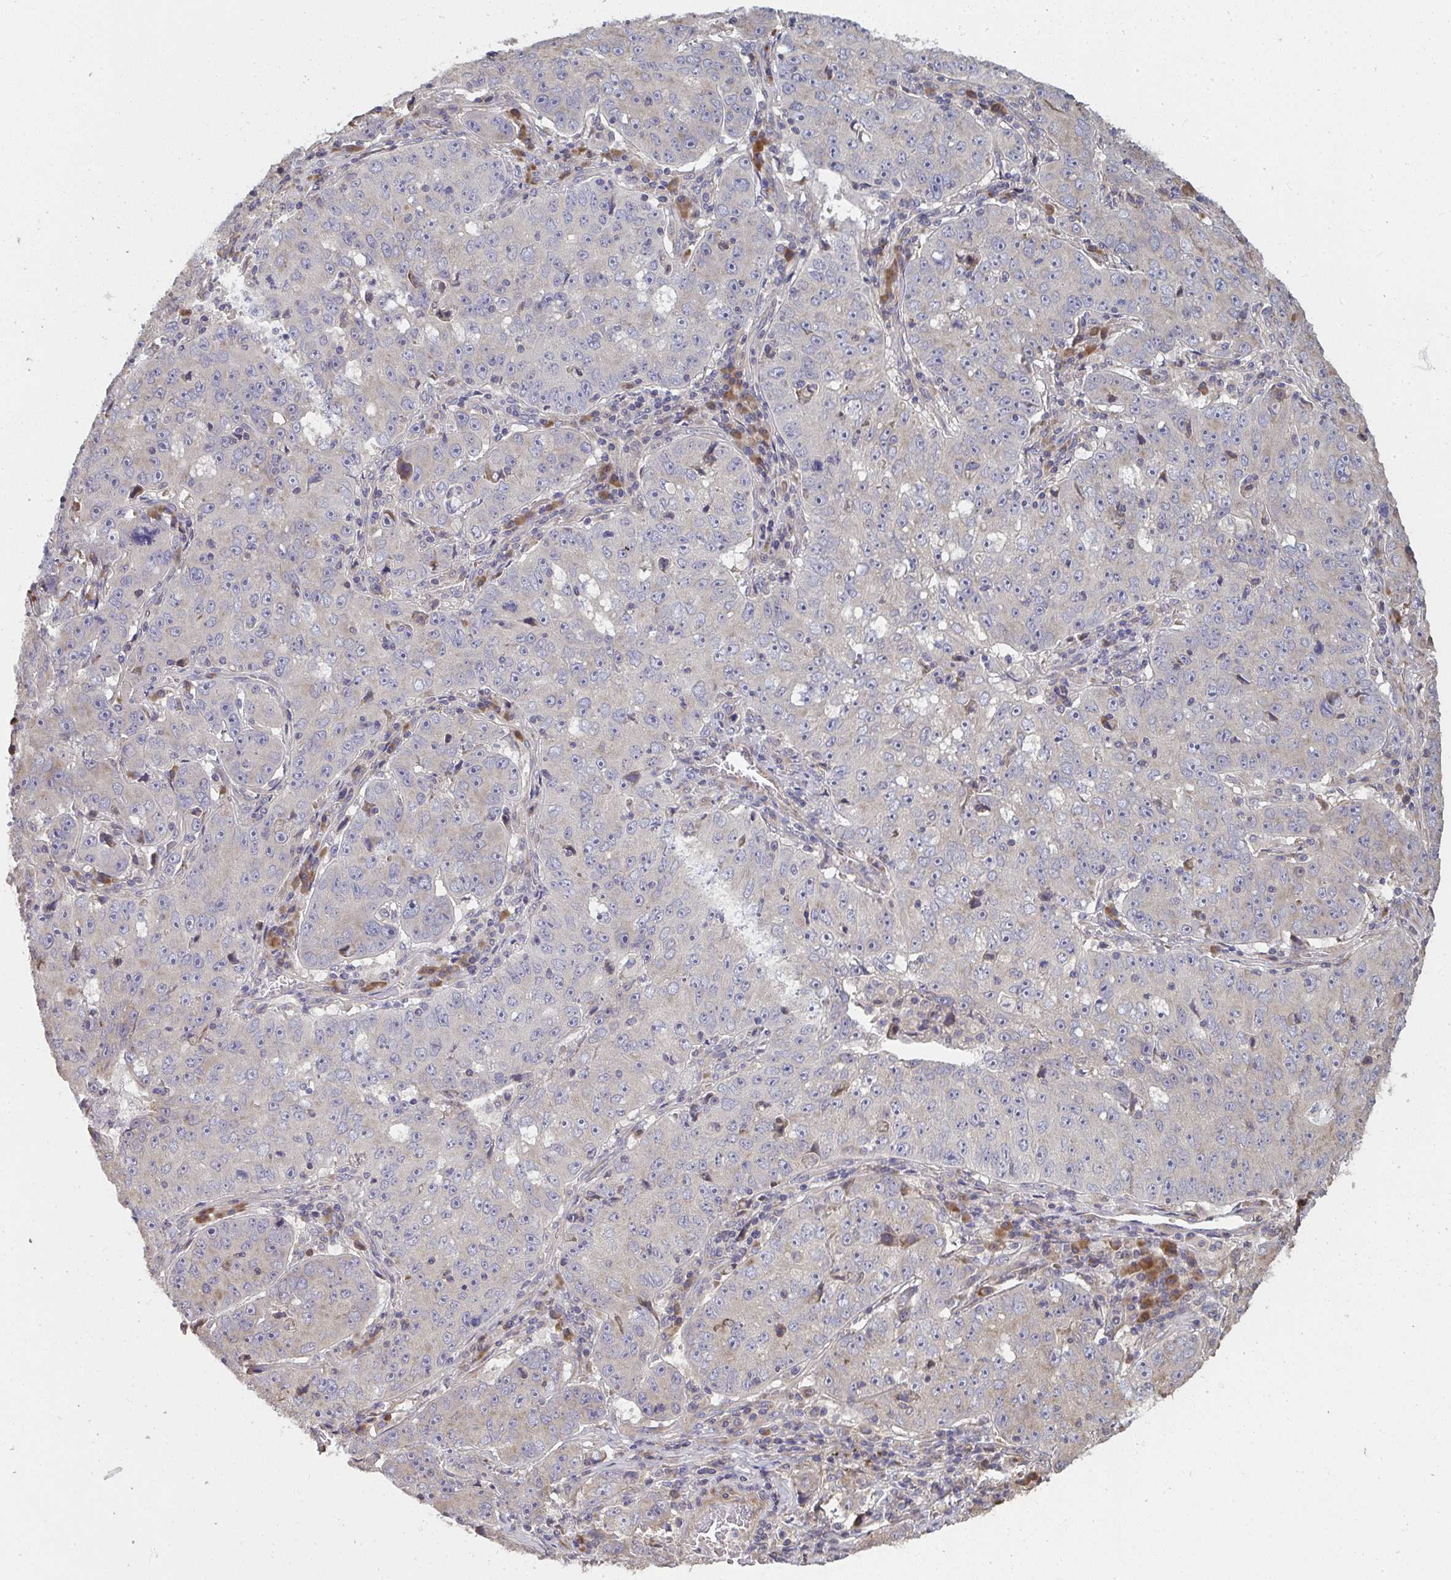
{"staining": {"intensity": "weak", "quantity": "<25%", "location": "cytoplasmic/membranous"}, "tissue": "lung cancer", "cell_type": "Tumor cells", "image_type": "cancer", "snomed": [{"axis": "morphology", "description": "Normal morphology"}, {"axis": "morphology", "description": "Adenocarcinoma, NOS"}, {"axis": "topography", "description": "Lymph node"}, {"axis": "topography", "description": "Lung"}], "caption": "Lung cancer (adenocarcinoma) stained for a protein using IHC reveals no expression tumor cells.", "gene": "ZFYVE28", "patient": {"sex": "female", "age": 57}}